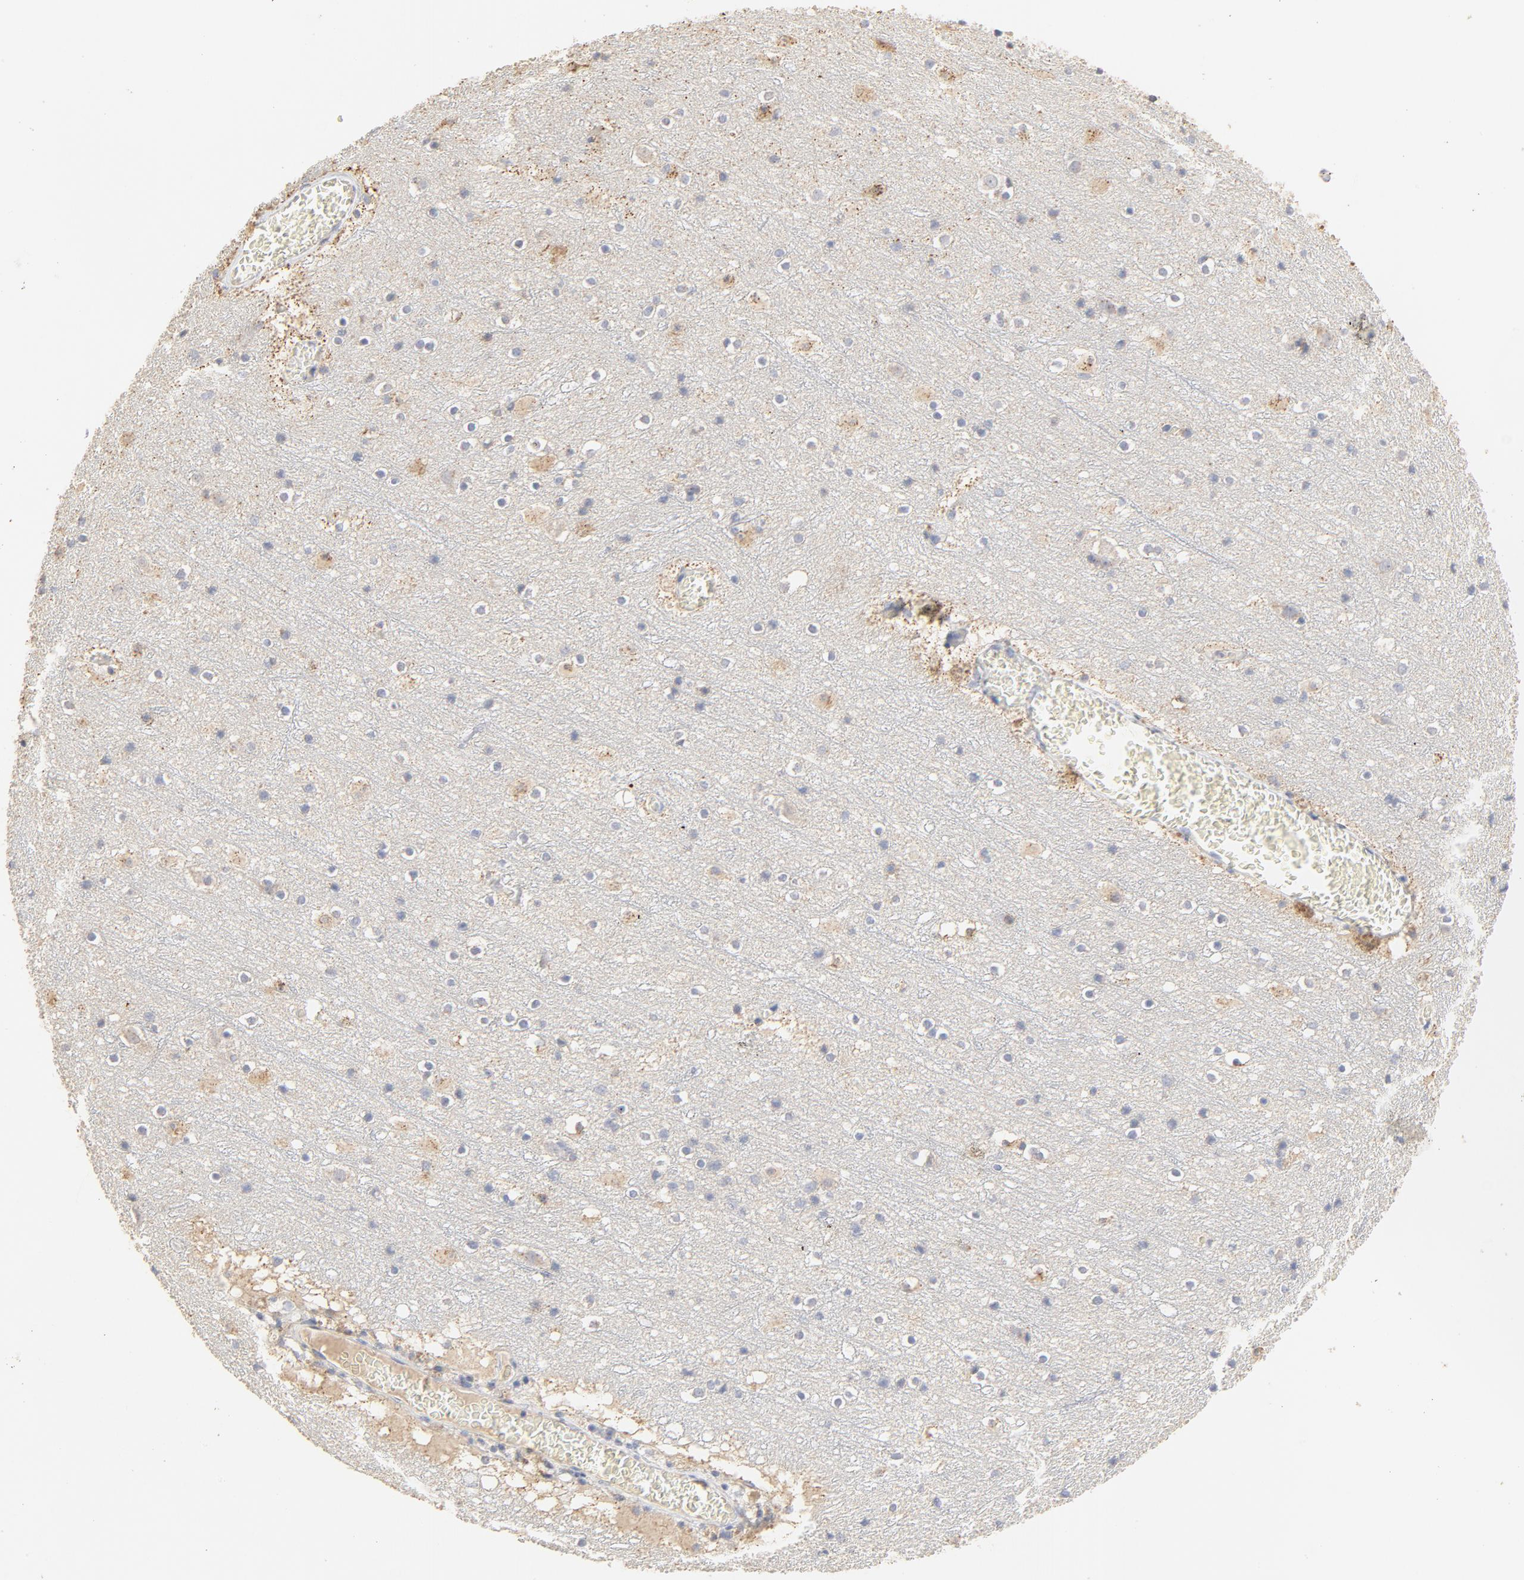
{"staining": {"intensity": "moderate", "quantity": ">75%", "location": "cytoplasmic/membranous"}, "tissue": "cerebral cortex", "cell_type": "Endothelial cells", "image_type": "normal", "snomed": [{"axis": "morphology", "description": "Normal tissue, NOS"}, {"axis": "topography", "description": "Cerebral cortex"}], "caption": "Immunohistochemistry histopathology image of normal cerebral cortex: cerebral cortex stained using immunohistochemistry exhibits medium levels of moderate protein expression localized specifically in the cytoplasmic/membranous of endothelial cells, appearing as a cytoplasmic/membranous brown color.", "gene": "FCGBP", "patient": {"sex": "male", "age": 45}}